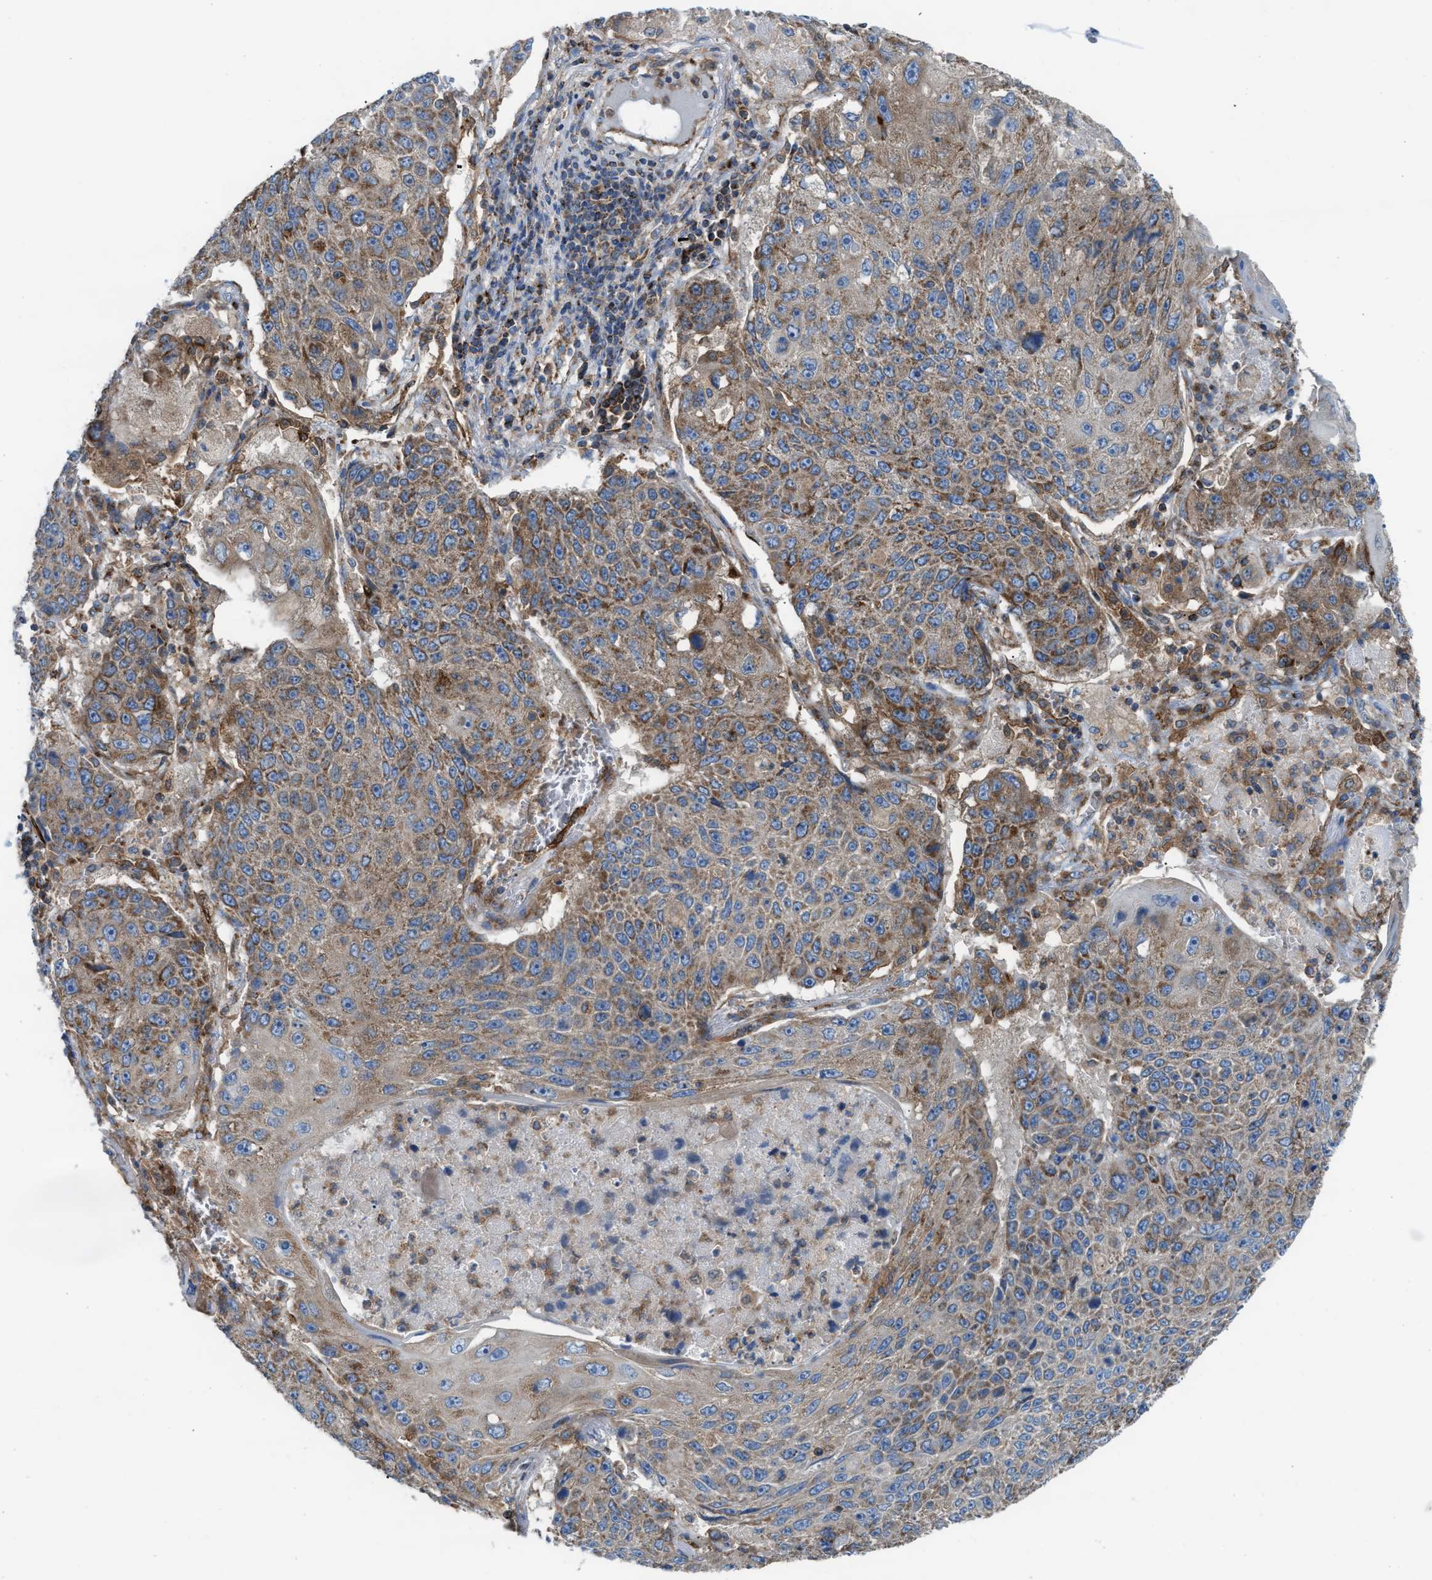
{"staining": {"intensity": "moderate", "quantity": ">75%", "location": "cytoplasmic/membranous"}, "tissue": "lung cancer", "cell_type": "Tumor cells", "image_type": "cancer", "snomed": [{"axis": "morphology", "description": "Squamous cell carcinoma, NOS"}, {"axis": "topography", "description": "Lung"}], "caption": "Protein expression analysis of lung squamous cell carcinoma exhibits moderate cytoplasmic/membranous positivity in about >75% of tumor cells. (DAB (3,3'-diaminobenzidine) IHC, brown staining for protein, blue staining for nuclei).", "gene": "TBC1D15", "patient": {"sex": "male", "age": 61}}